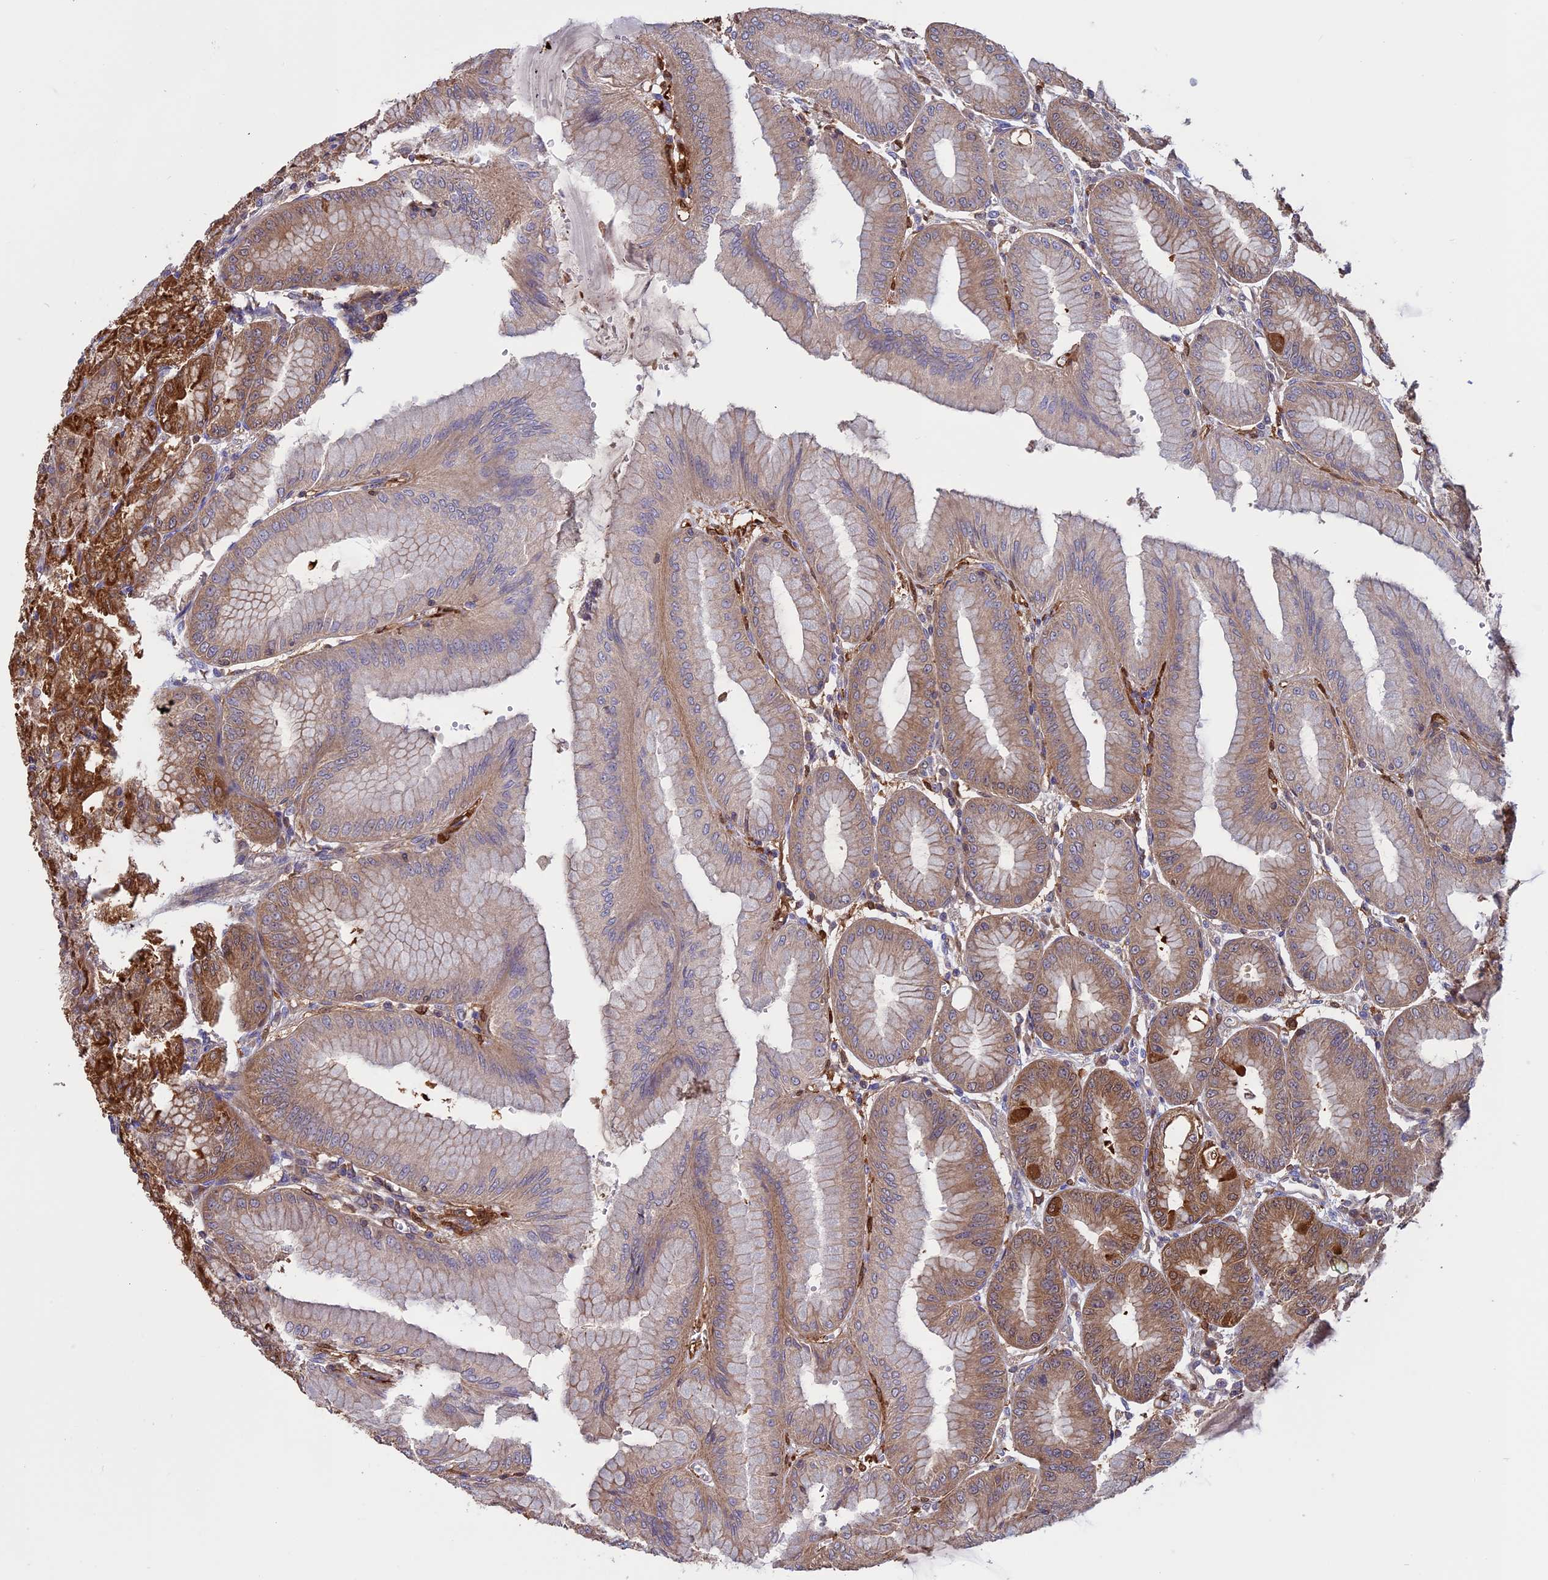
{"staining": {"intensity": "strong", "quantity": "25%-75%", "location": "cytoplasmic/membranous"}, "tissue": "stomach", "cell_type": "Glandular cells", "image_type": "normal", "snomed": [{"axis": "morphology", "description": "Normal tissue, NOS"}, {"axis": "topography", "description": "Stomach, lower"}], "caption": "Stomach stained with a brown dye displays strong cytoplasmic/membranous positive staining in approximately 25%-75% of glandular cells.", "gene": "ARHGAP18", "patient": {"sex": "male", "age": 71}}